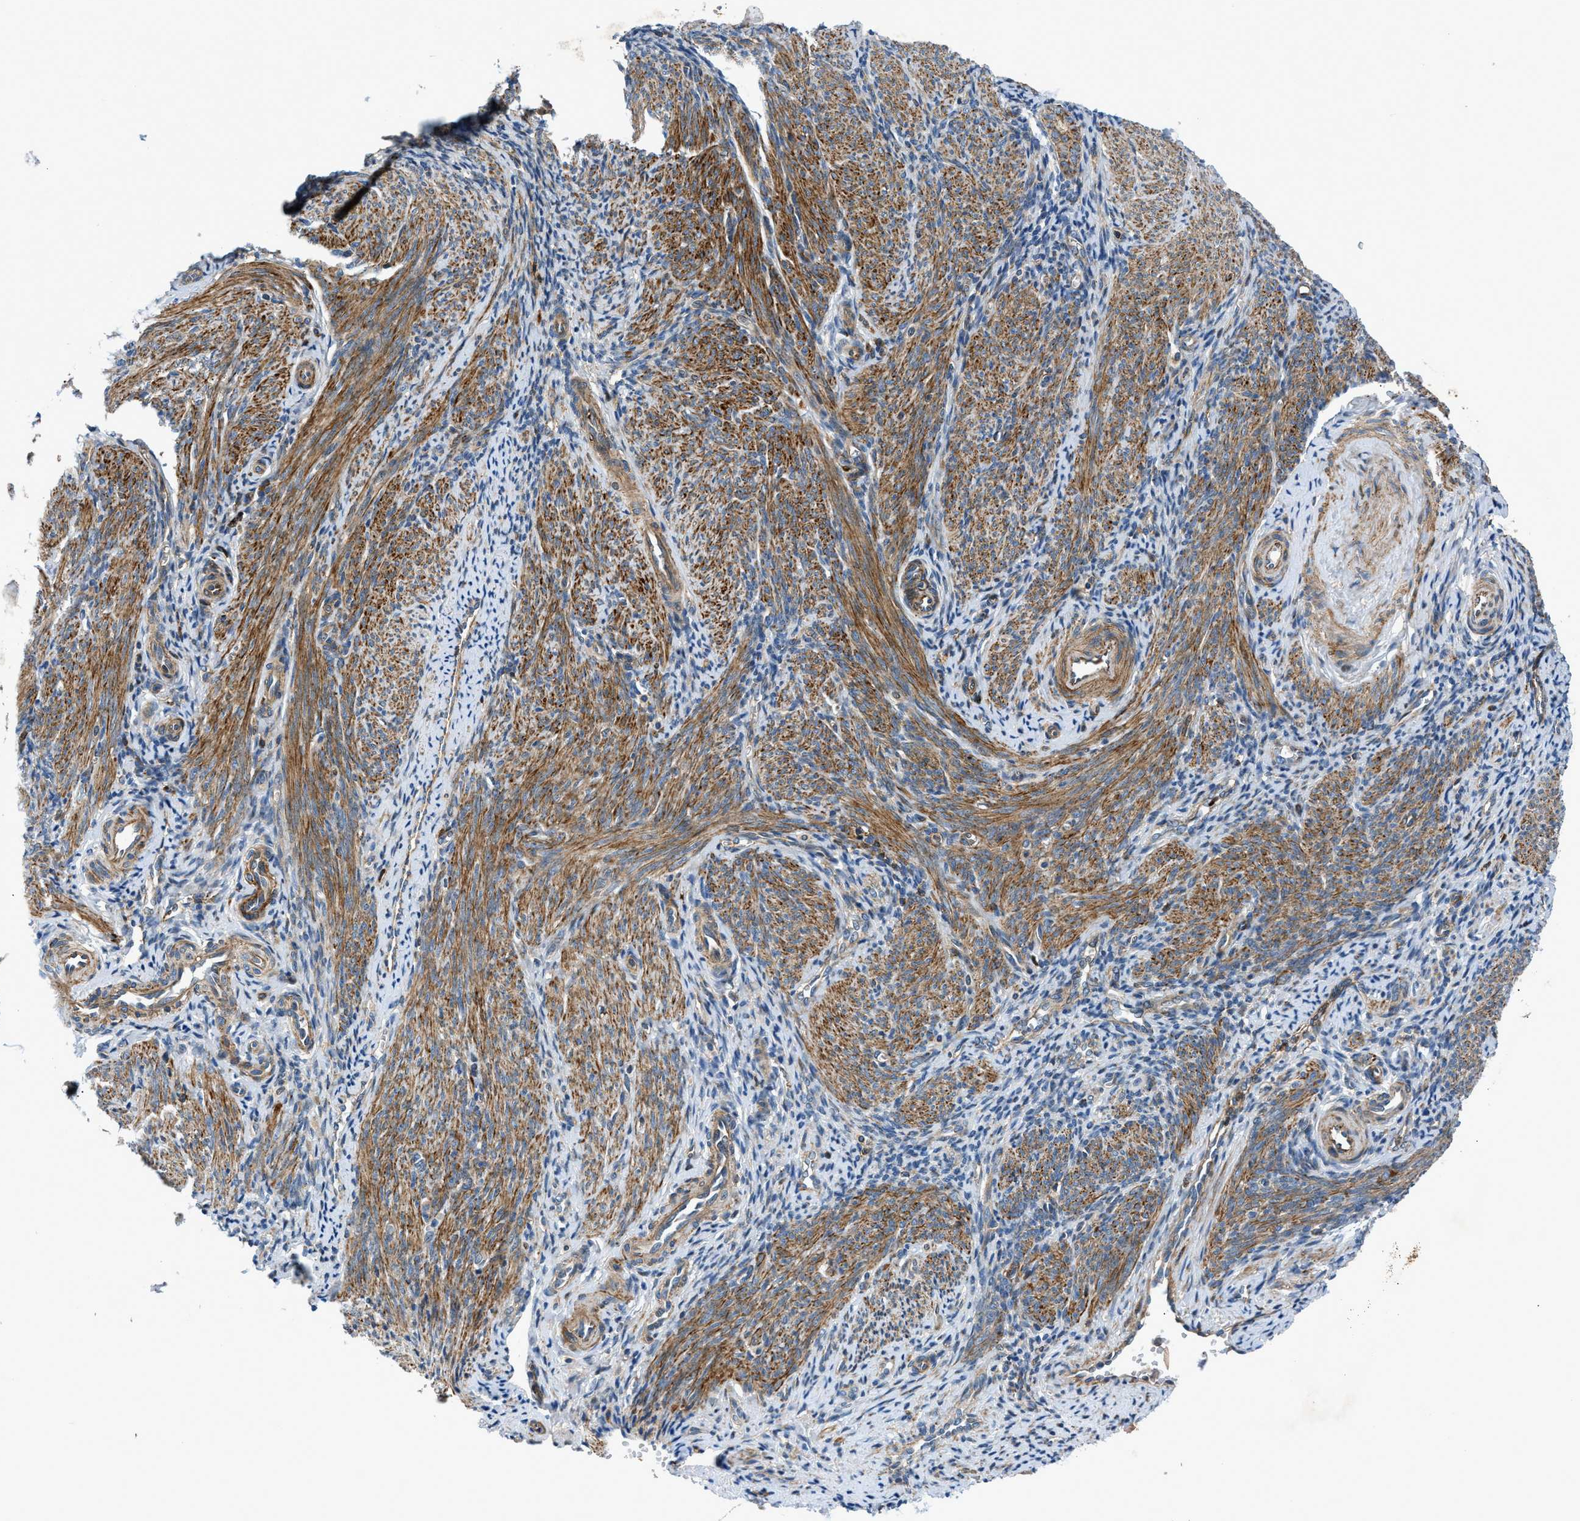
{"staining": {"intensity": "moderate", "quantity": "<25%", "location": "cytoplasmic/membranous"}, "tissue": "endometrium", "cell_type": "Cells in endometrial stroma", "image_type": "normal", "snomed": [{"axis": "morphology", "description": "Normal tissue, NOS"}, {"axis": "topography", "description": "Endometrium"}], "caption": "Protein staining shows moderate cytoplasmic/membranous staining in approximately <25% of cells in endometrial stroma in normal endometrium.", "gene": "DHODH", "patient": {"sex": "female", "age": 50}}